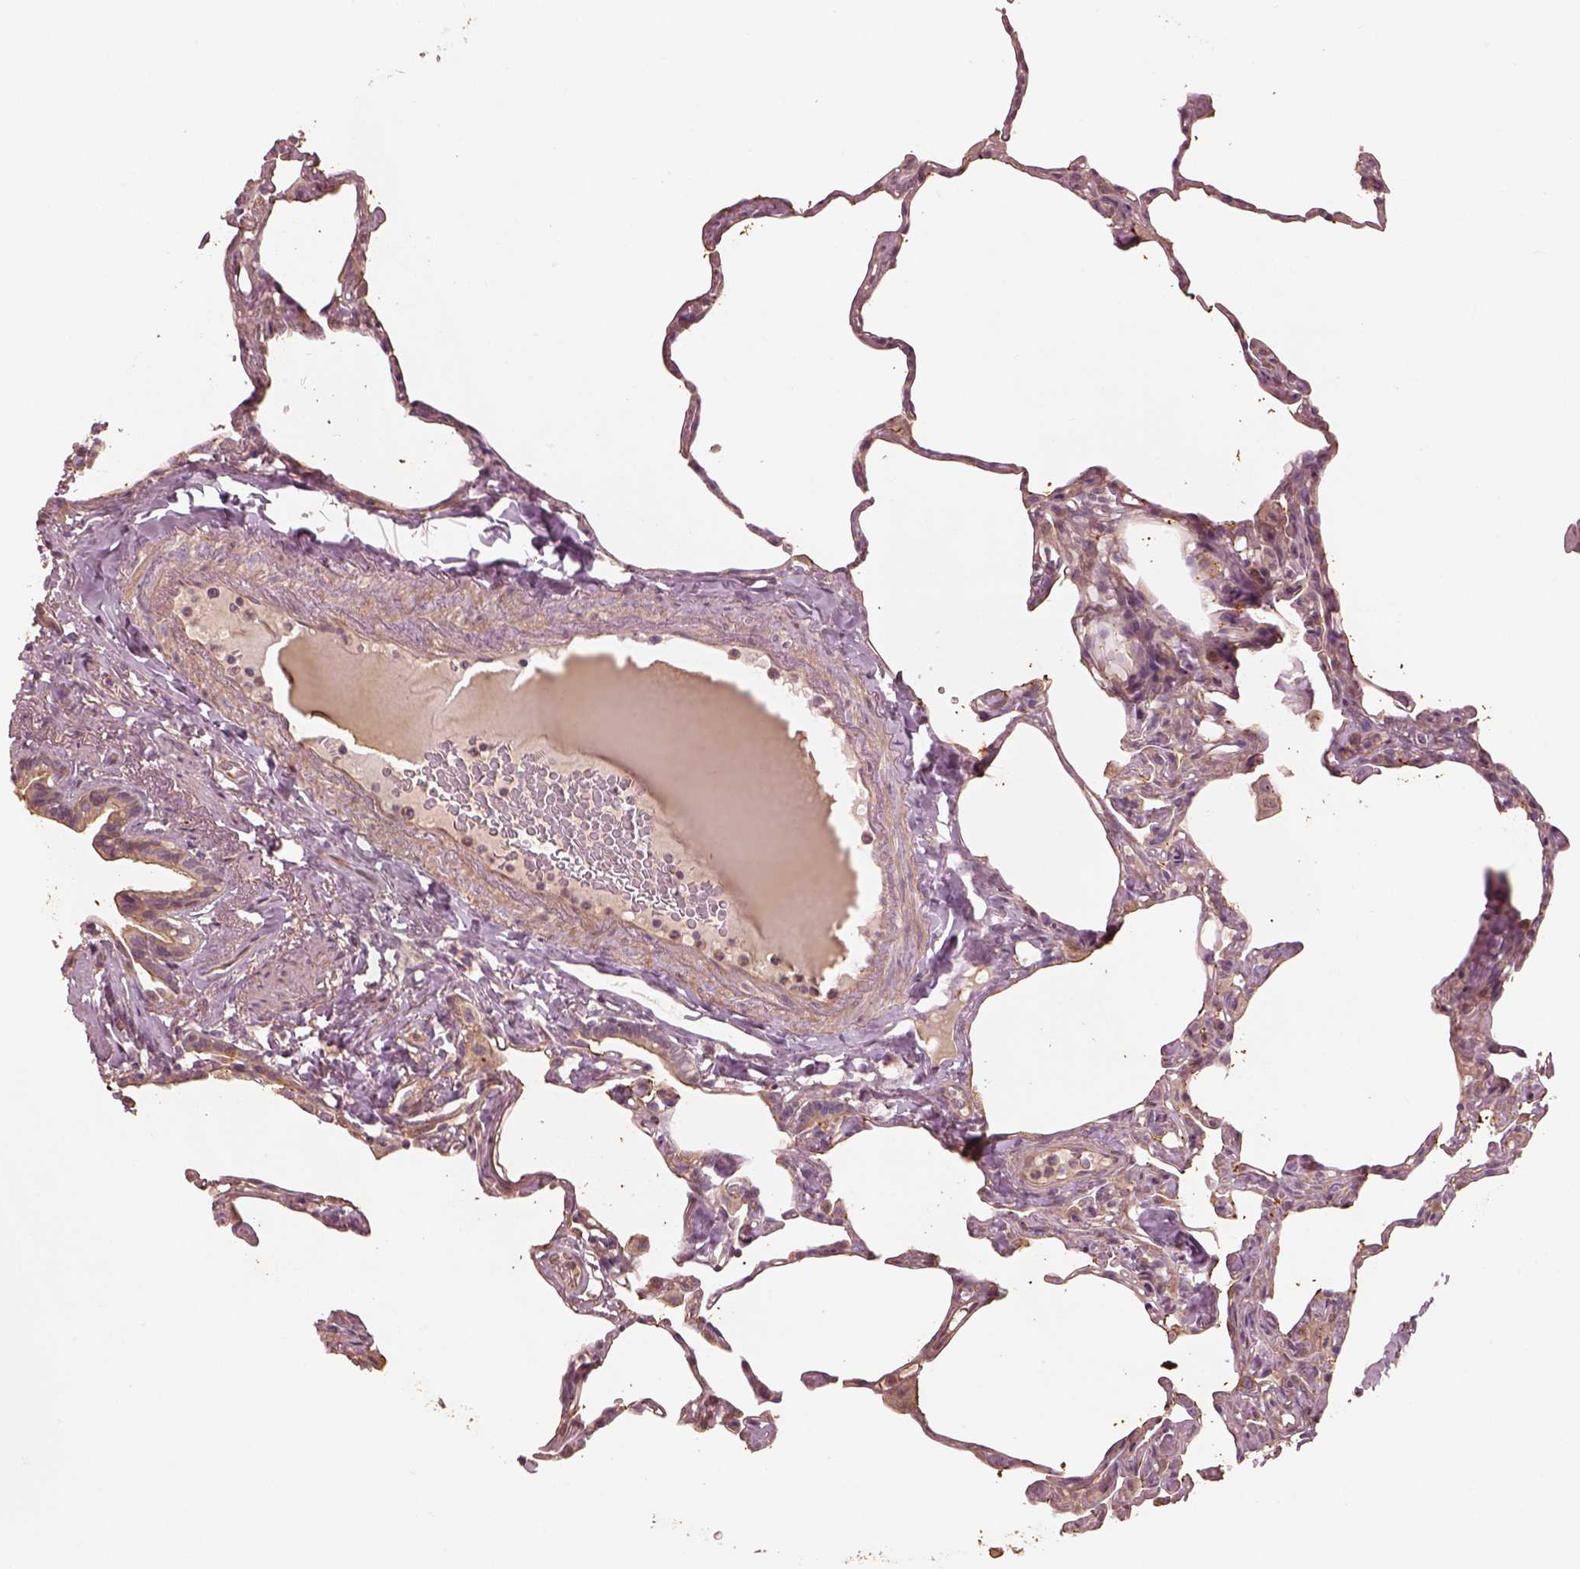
{"staining": {"intensity": "weak", "quantity": ">75%", "location": "cytoplasmic/membranous"}, "tissue": "lung", "cell_type": "Alveolar cells", "image_type": "normal", "snomed": [{"axis": "morphology", "description": "Normal tissue, NOS"}, {"axis": "topography", "description": "Lung"}], "caption": "Human lung stained with a brown dye displays weak cytoplasmic/membranous positive expression in about >75% of alveolar cells.", "gene": "OTOGL", "patient": {"sex": "male", "age": 65}}